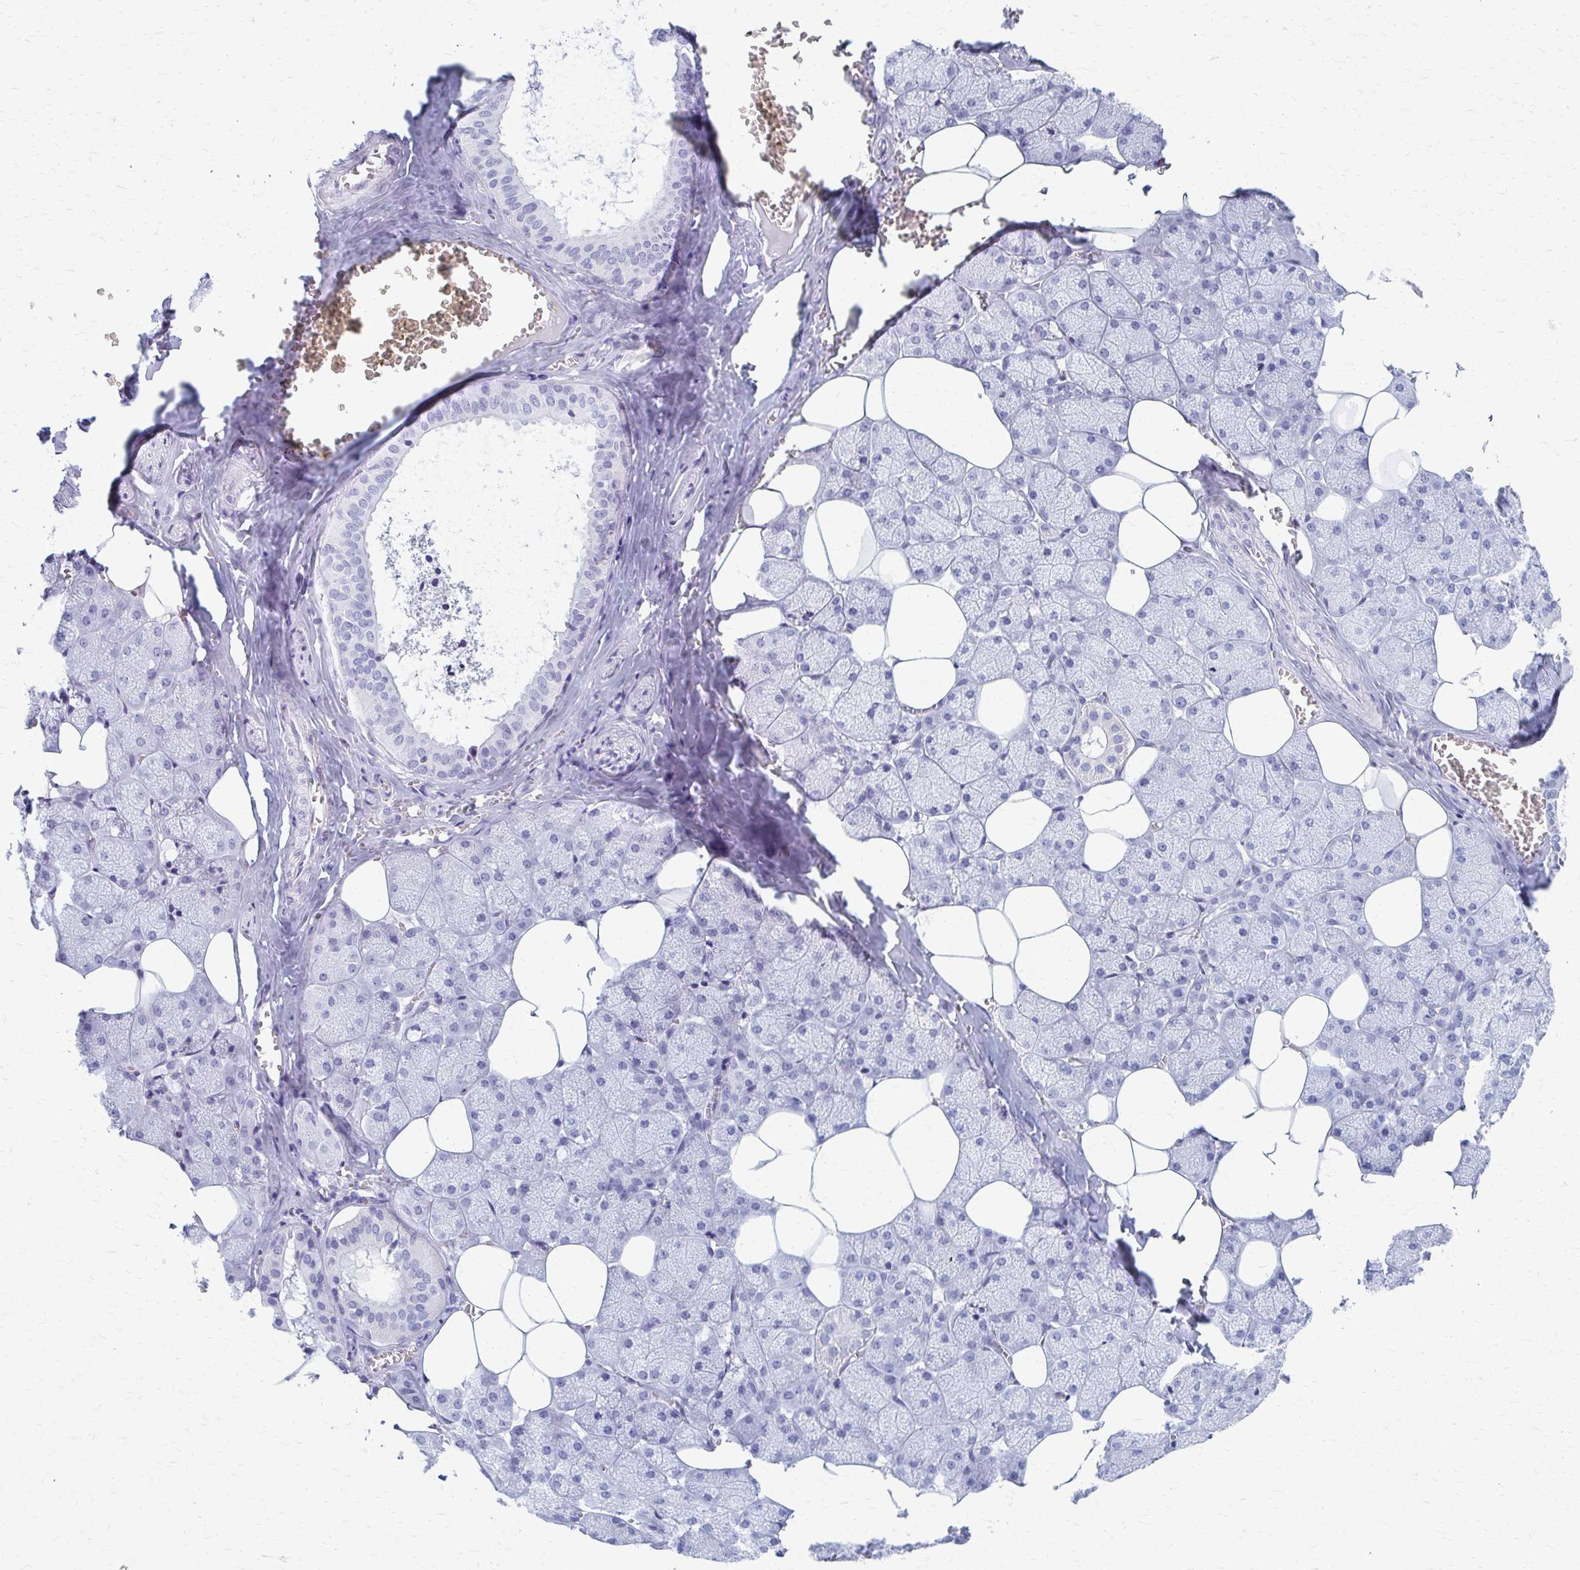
{"staining": {"intensity": "negative", "quantity": "none", "location": "none"}, "tissue": "salivary gland", "cell_type": "Glandular cells", "image_type": "normal", "snomed": [{"axis": "morphology", "description": "Normal tissue, NOS"}, {"axis": "topography", "description": "Salivary gland"}, {"axis": "topography", "description": "Peripheral nerve tissue"}], "caption": "This is an IHC image of benign human salivary gland. There is no positivity in glandular cells.", "gene": "CELF5", "patient": {"sex": "male", "age": 38}}